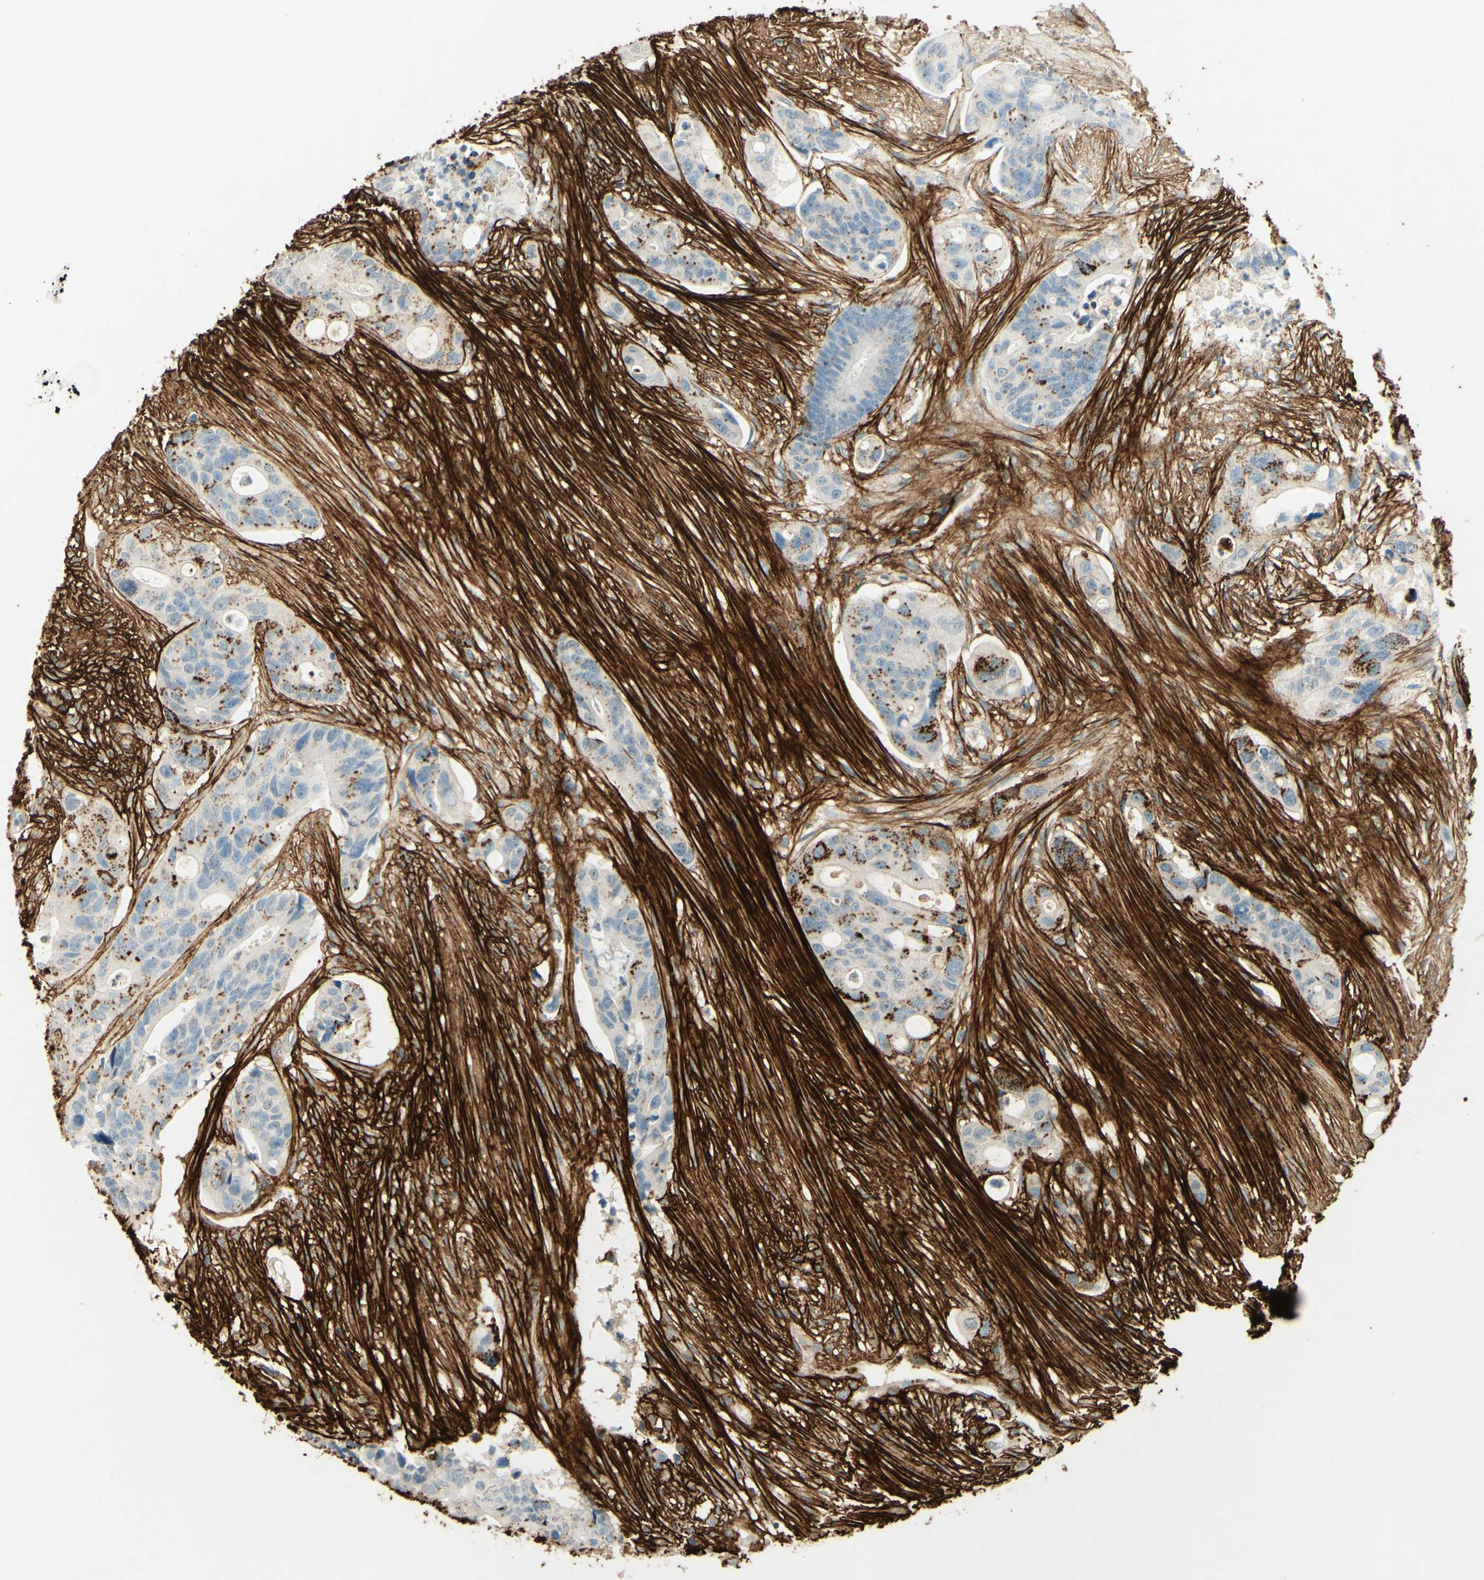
{"staining": {"intensity": "strong", "quantity": ">75%", "location": "cytoplasmic/membranous"}, "tissue": "colorectal cancer", "cell_type": "Tumor cells", "image_type": "cancer", "snomed": [{"axis": "morphology", "description": "Adenocarcinoma, NOS"}, {"axis": "topography", "description": "Colon"}], "caption": "Colorectal adenocarcinoma was stained to show a protein in brown. There is high levels of strong cytoplasmic/membranous expression in approximately >75% of tumor cells.", "gene": "TNN", "patient": {"sex": "female", "age": 57}}